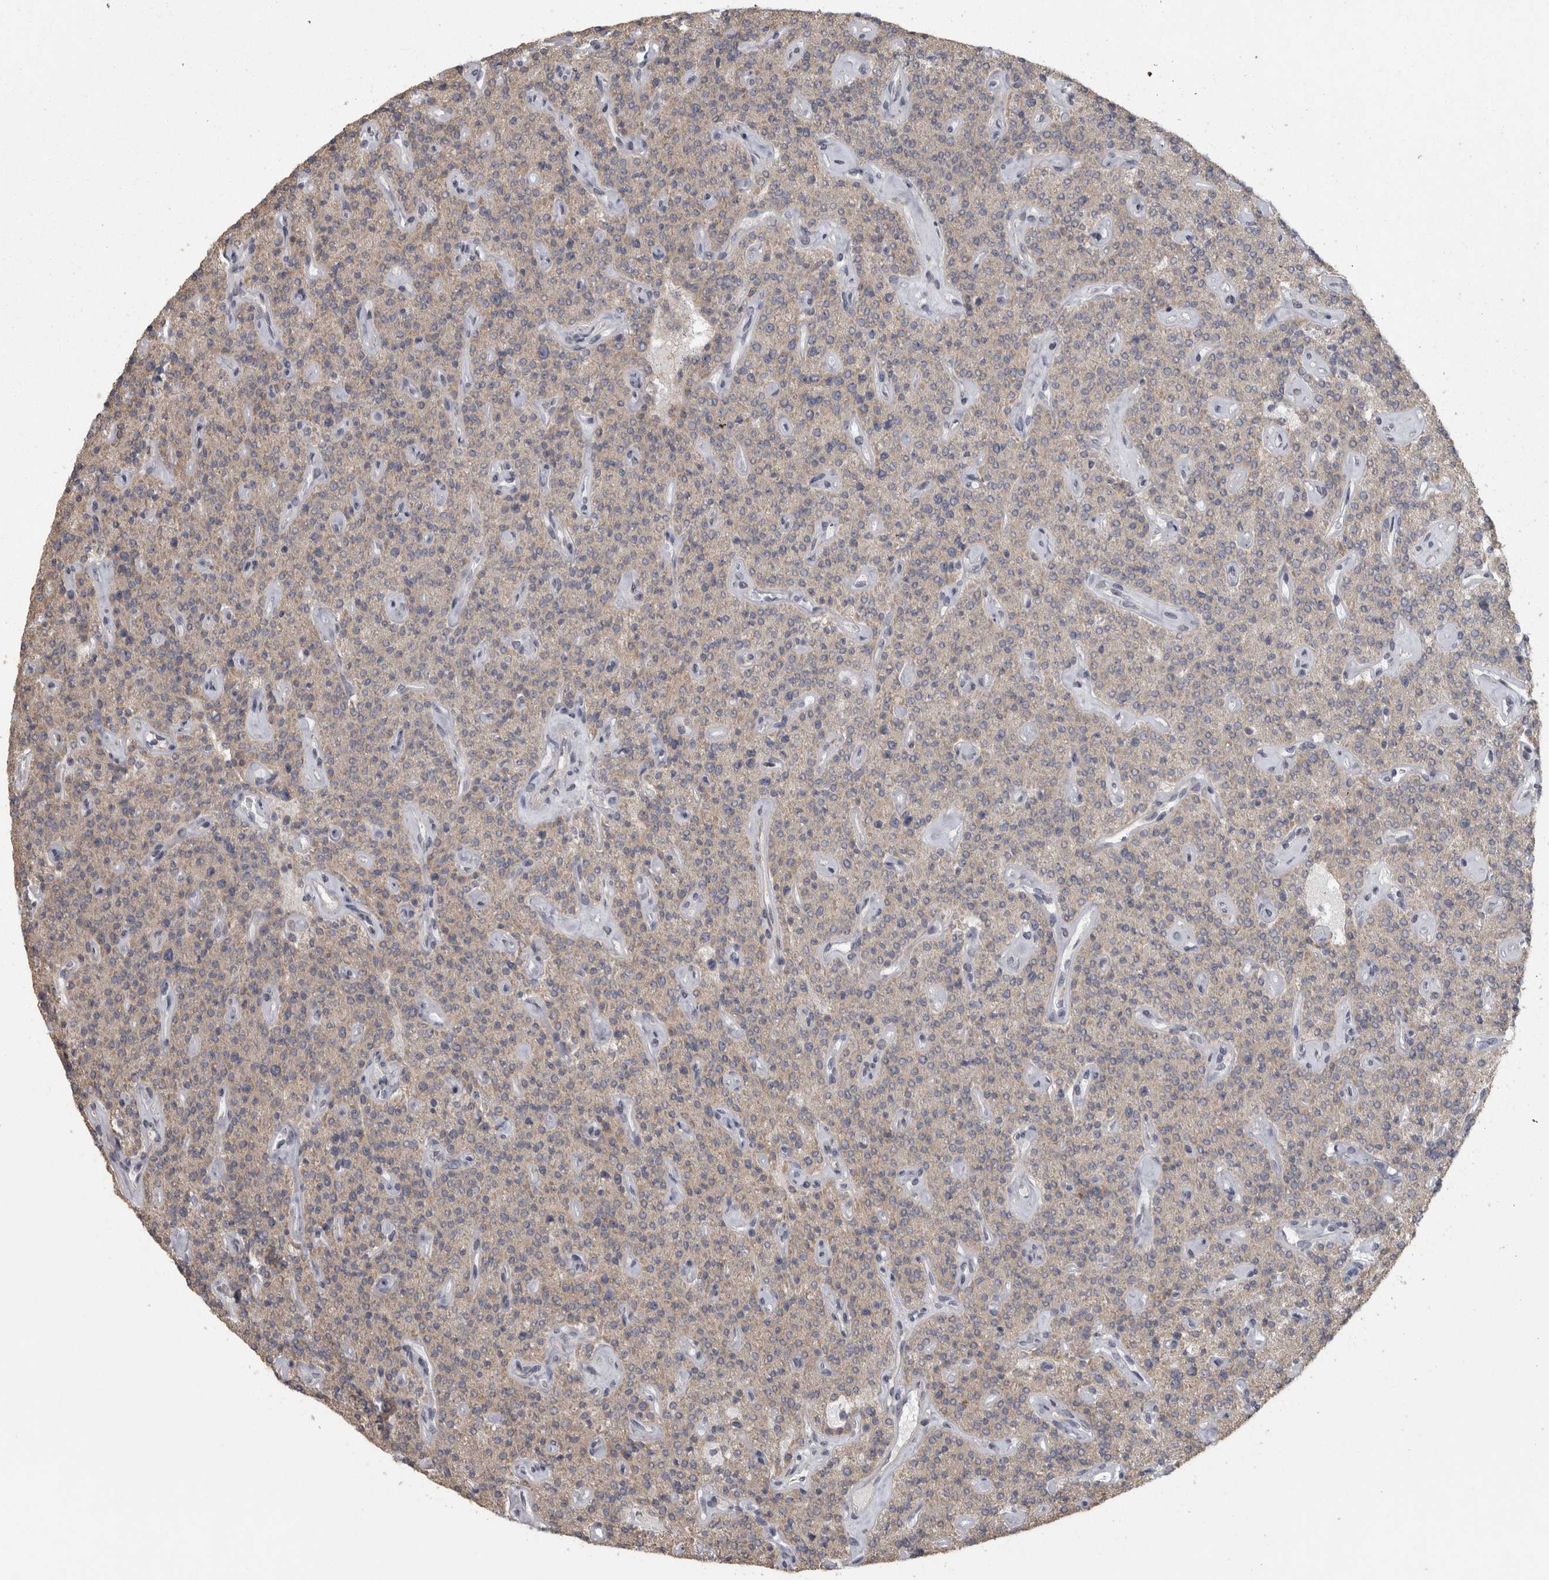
{"staining": {"intensity": "weak", "quantity": ">75%", "location": "cytoplasmic/membranous"}, "tissue": "parathyroid gland", "cell_type": "Glandular cells", "image_type": "normal", "snomed": [{"axis": "morphology", "description": "Normal tissue, NOS"}, {"axis": "topography", "description": "Parathyroid gland"}], "caption": "Immunohistochemical staining of normal parathyroid gland demonstrates >75% levels of weak cytoplasmic/membranous protein staining in approximately >75% of glandular cells.", "gene": "RAB29", "patient": {"sex": "male", "age": 46}}